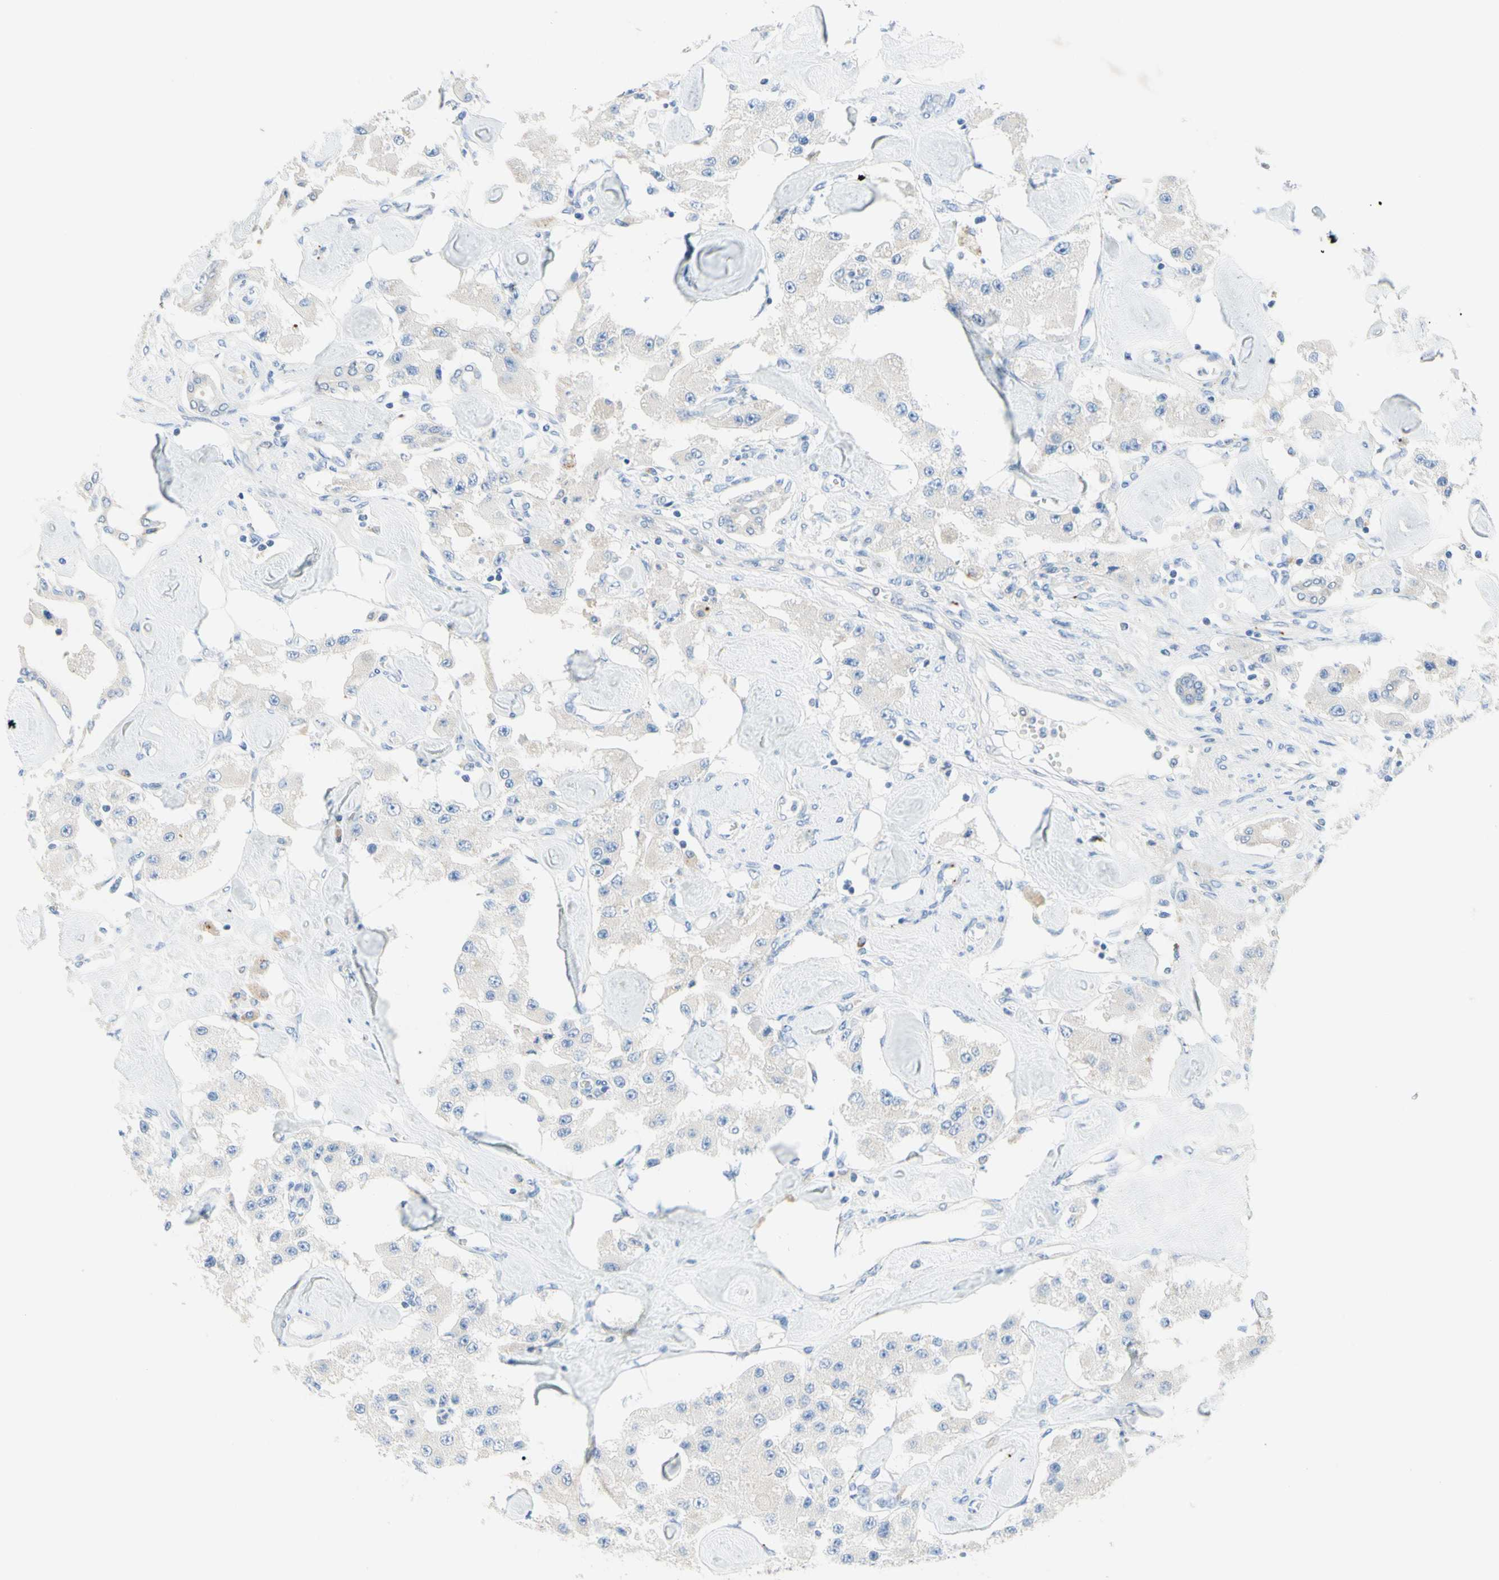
{"staining": {"intensity": "negative", "quantity": "none", "location": "none"}, "tissue": "carcinoid", "cell_type": "Tumor cells", "image_type": "cancer", "snomed": [{"axis": "morphology", "description": "Carcinoid, malignant, NOS"}, {"axis": "topography", "description": "Pancreas"}], "caption": "High magnification brightfield microscopy of carcinoid stained with DAB (brown) and counterstained with hematoxylin (blue): tumor cells show no significant positivity.", "gene": "MFF", "patient": {"sex": "male", "age": 41}}